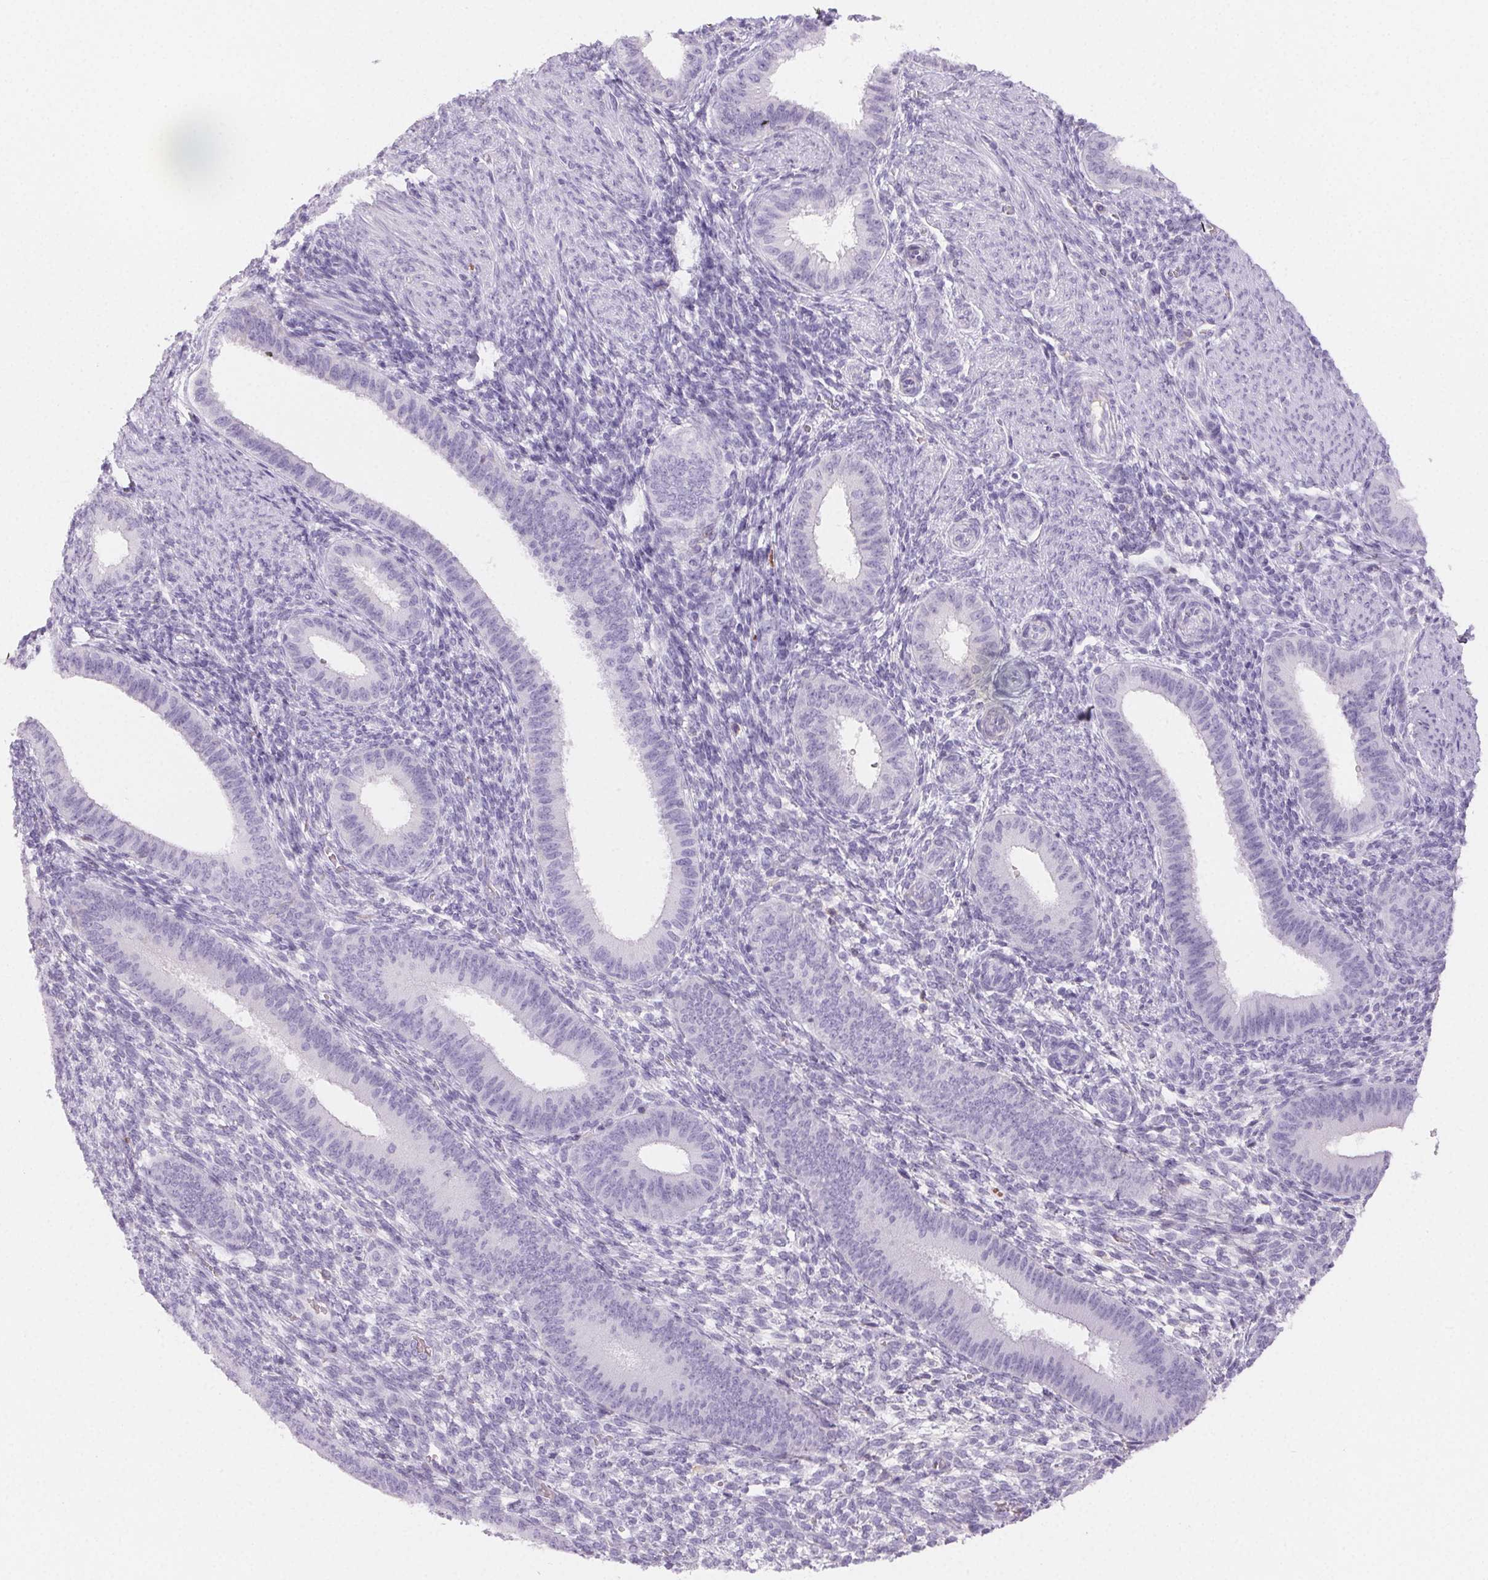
{"staining": {"intensity": "negative", "quantity": "none", "location": "none"}, "tissue": "endometrium", "cell_type": "Cells in endometrial stroma", "image_type": "normal", "snomed": [{"axis": "morphology", "description": "Normal tissue, NOS"}, {"axis": "topography", "description": "Endometrium"}], "caption": "Immunohistochemistry of normal endometrium exhibits no staining in cells in endometrial stroma.", "gene": "PADI4", "patient": {"sex": "female", "age": 39}}